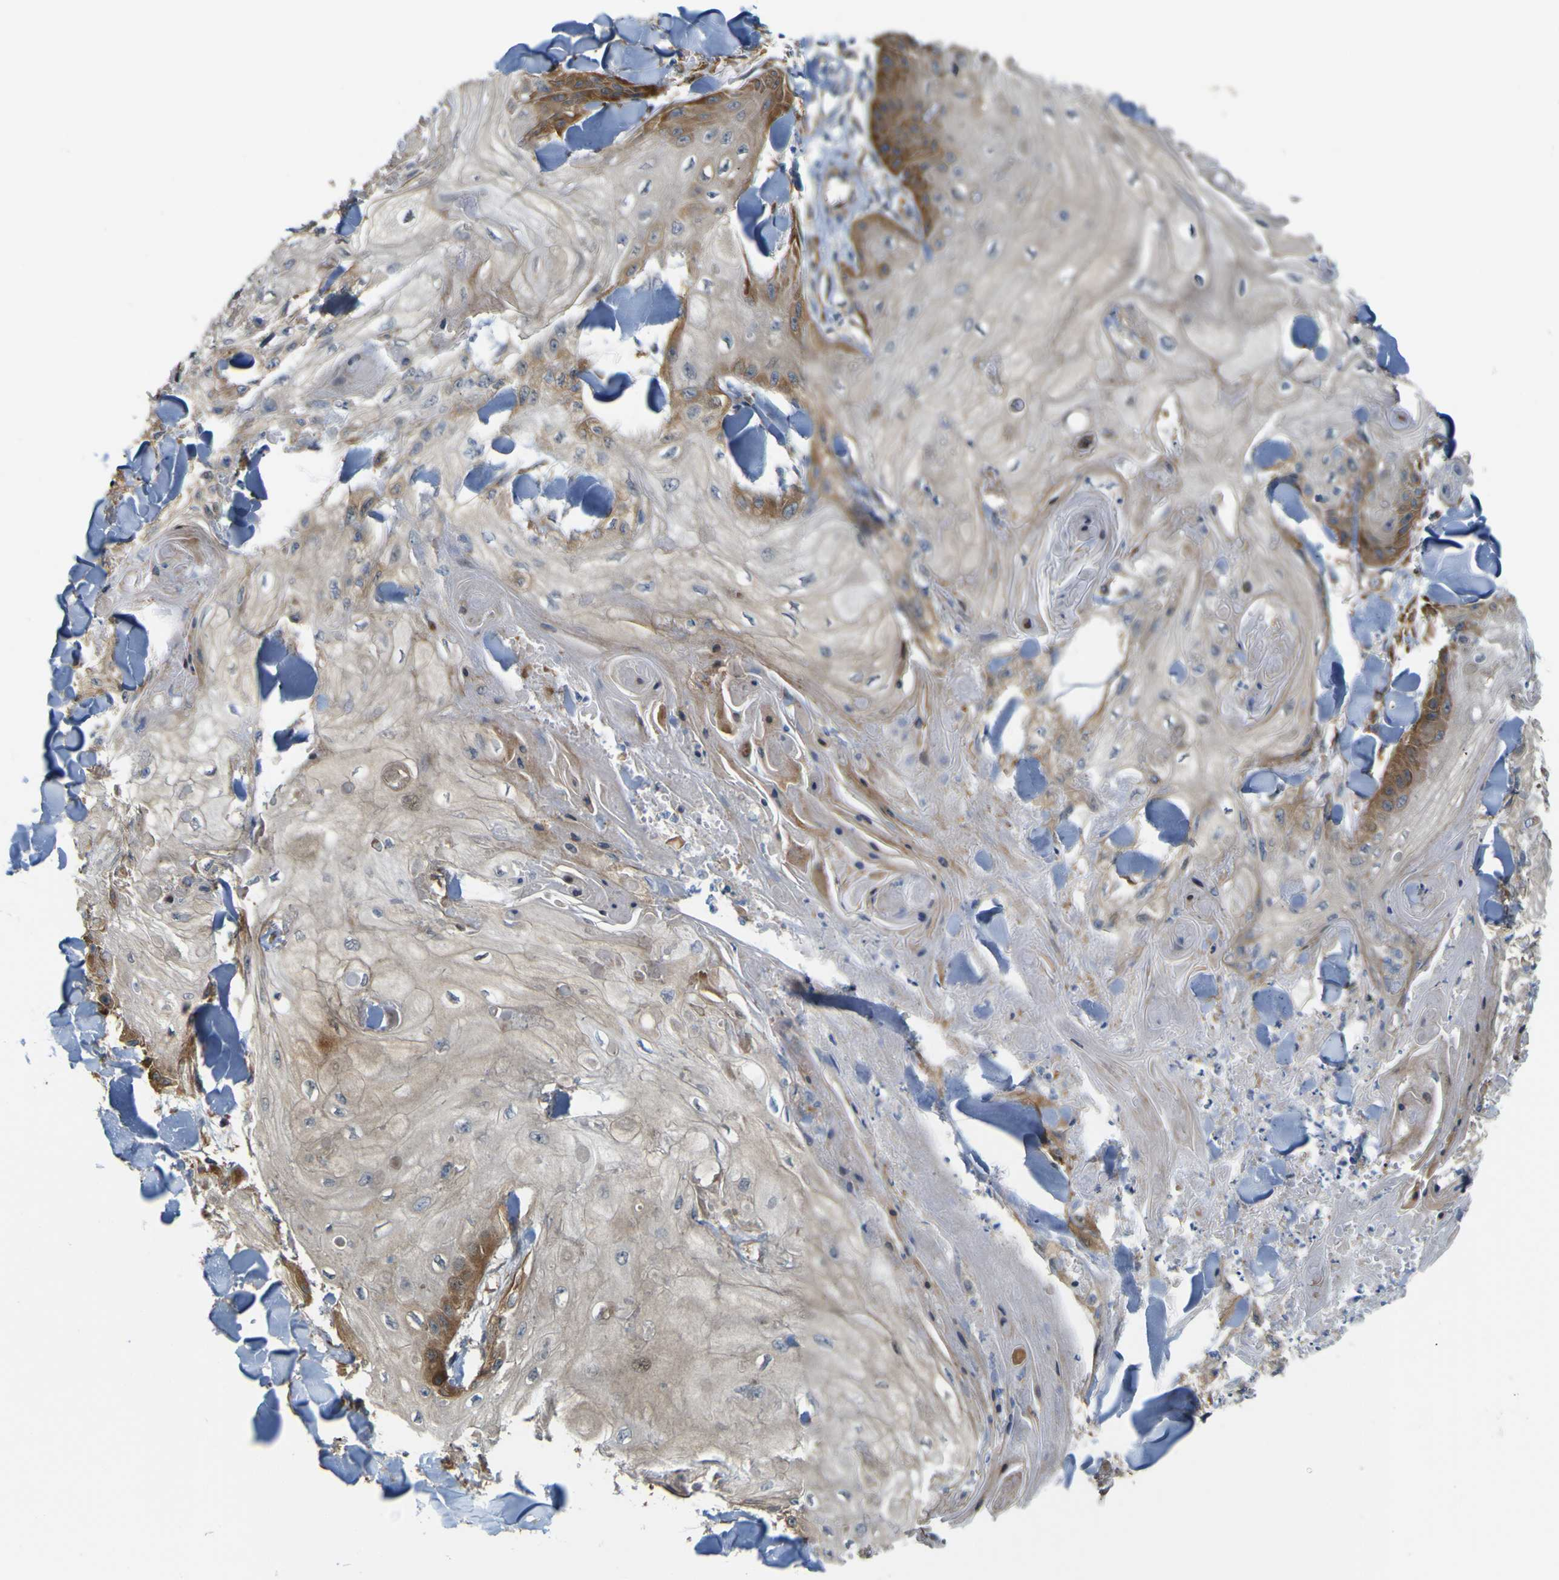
{"staining": {"intensity": "strong", "quantity": "<25%", "location": "cytoplasmic/membranous"}, "tissue": "skin cancer", "cell_type": "Tumor cells", "image_type": "cancer", "snomed": [{"axis": "morphology", "description": "Squamous cell carcinoma, NOS"}, {"axis": "topography", "description": "Skin"}], "caption": "Skin cancer was stained to show a protein in brown. There is medium levels of strong cytoplasmic/membranous positivity in about <25% of tumor cells.", "gene": "JPH1", "patient": {"sex": "male", "age": 74}}